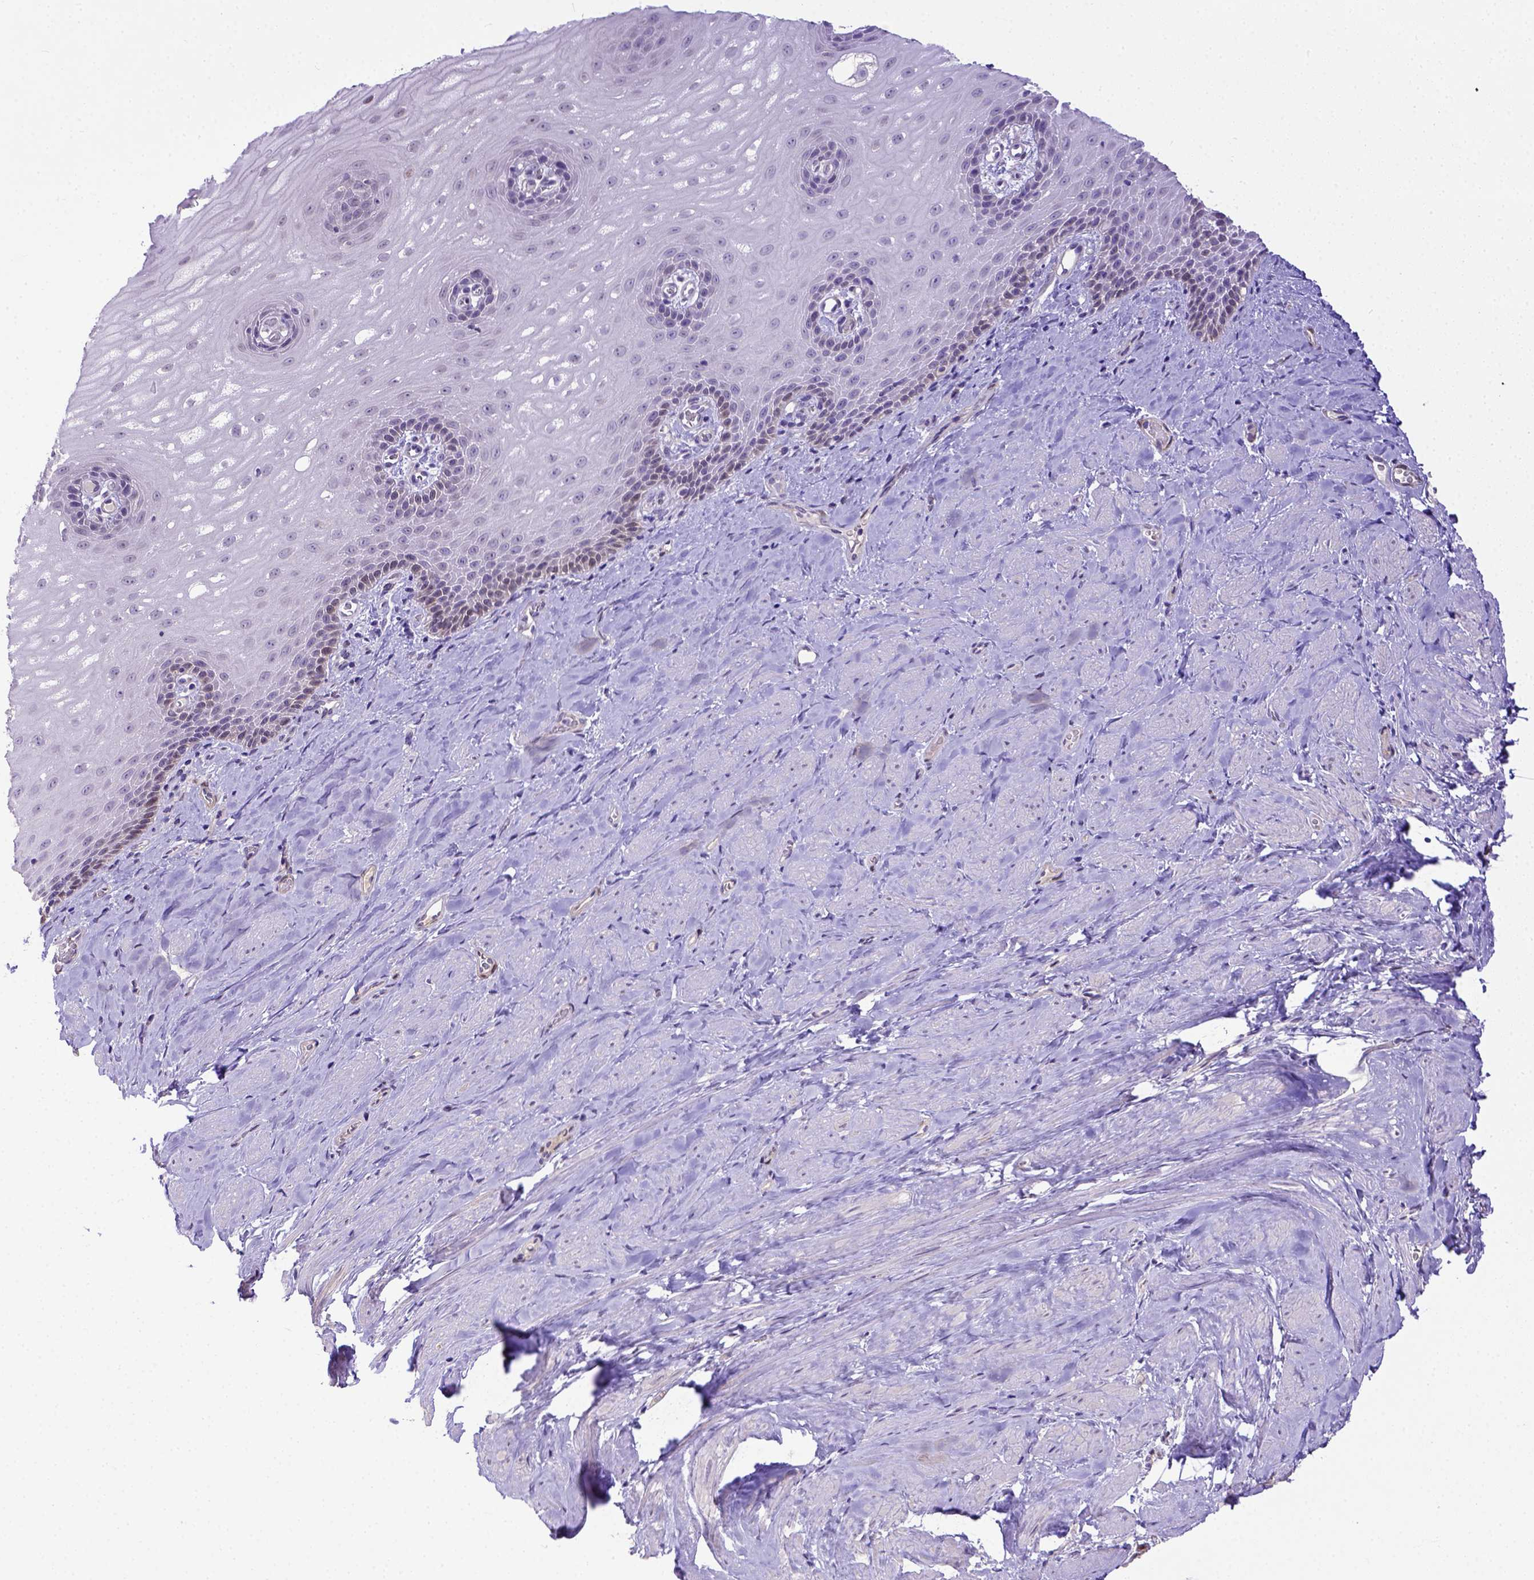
{"staining": {"intensity": "moderate", "quantity": "<25%", "location": "cytoplasmic/membranous"}, "tissue": "esophagus", "cell_type": "Squamous epithelial cells", "image_type": "normal", "snomed": [{"axis": "morphology", "description": "Normal tissue, NOS"}, {"axis": "topography", "description": "Esophagus"}], "caption": "This is a histology image of immunohistochemistry (IHC) staining of benign esophagus, which shows moderate staining in the cytoplasmic/membranous of squamous epithelial cells.", "gene": "BTN1A1", "patient": {"sex": "male", "age": 64}}